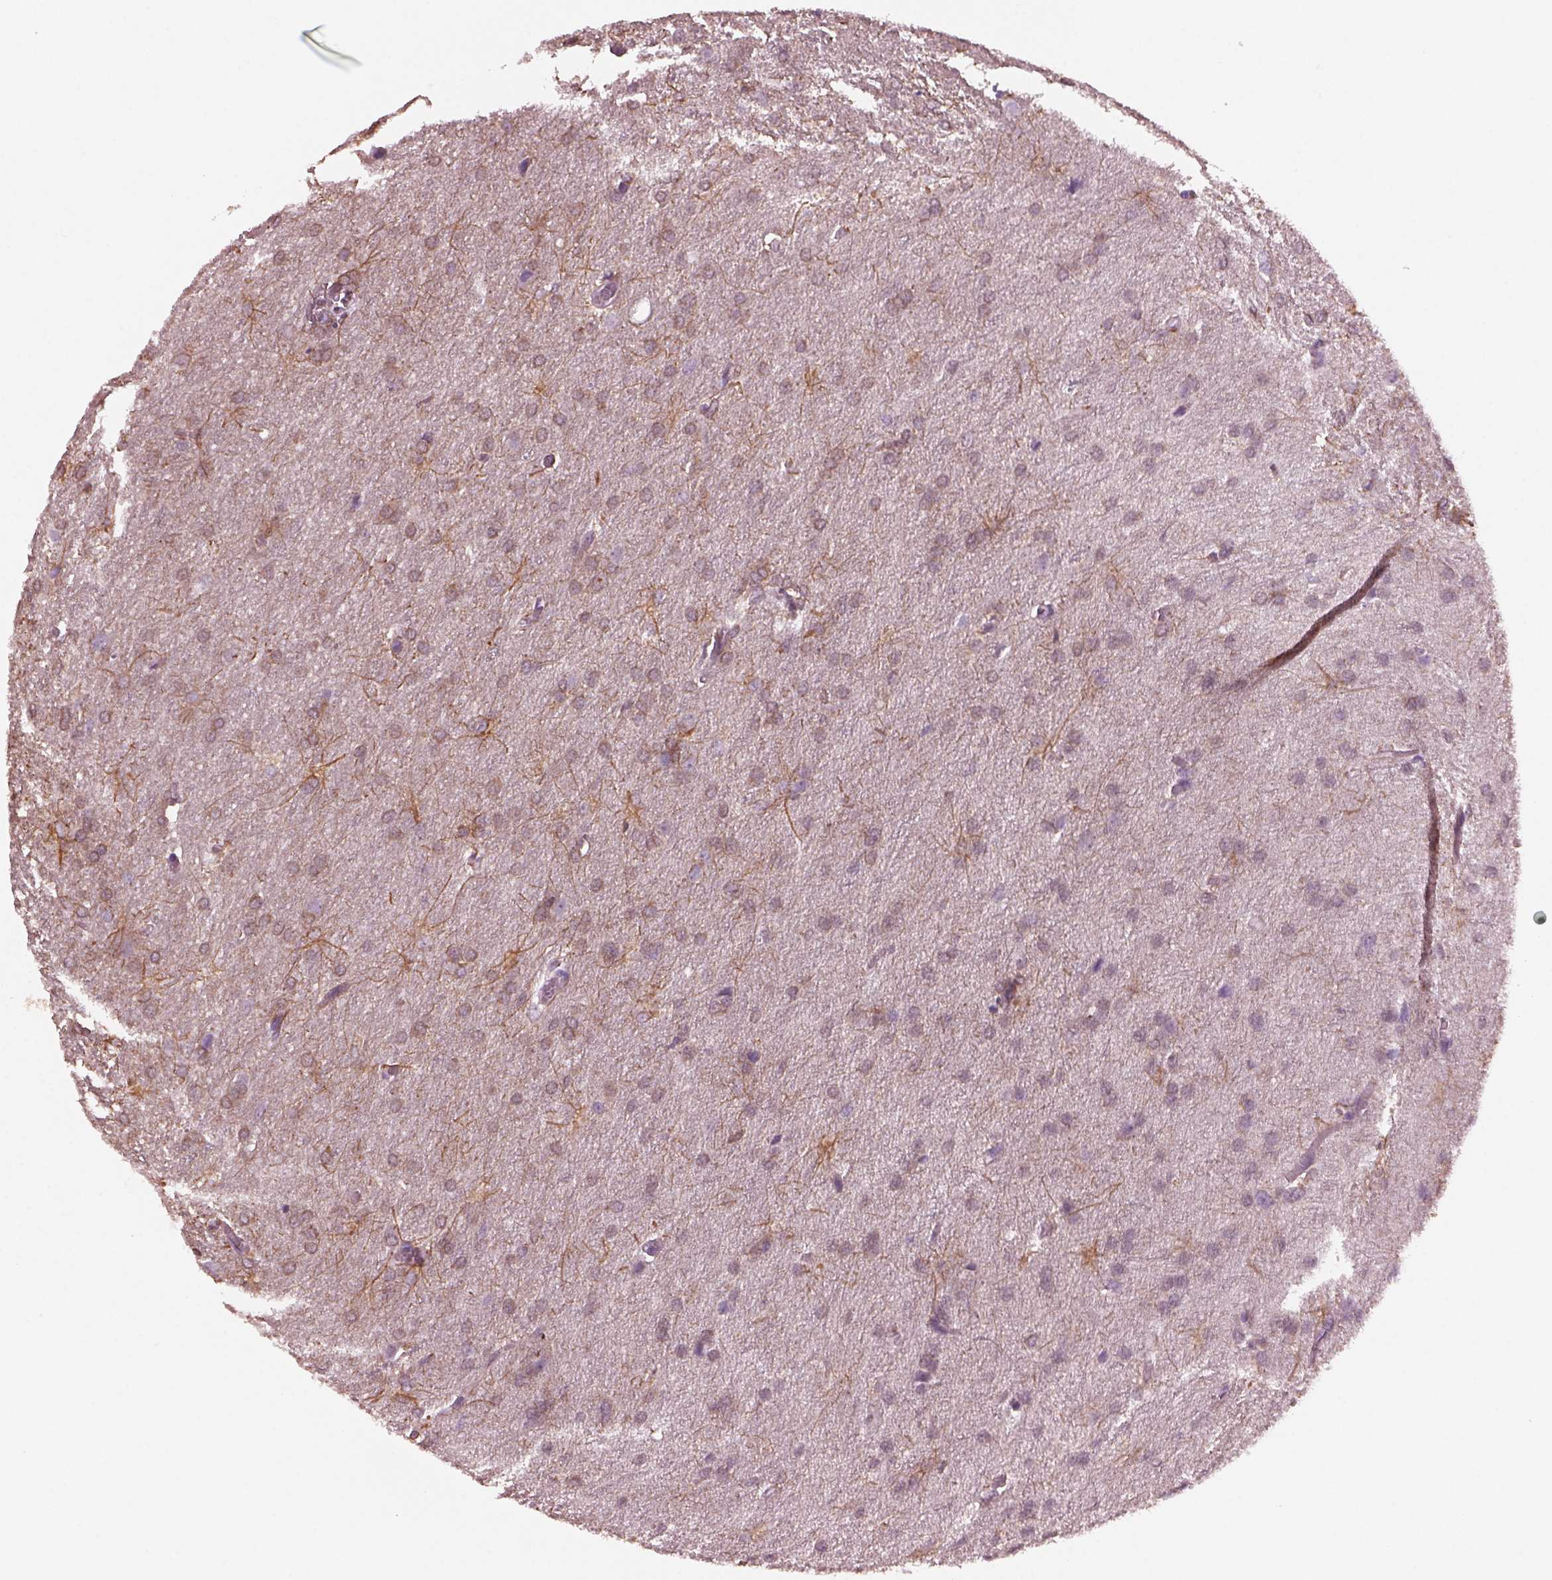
{"staining": {"intensity": "negative", "quantity": "none", "location": "none"}, "tissue": "glioma", "cell_type": "Tumor cells", "image_type": "cancer", "snomed": [{"axis": "morphology", "description": "Glioma, malignant, High grade"}, {"axis": "topography", "description": "Brain"}], "caption": "A micrograph of human glioma is negative for staining in tumor cells.", "gene": "SHTN1", "patient": {"sex": "male", "age": 68}}